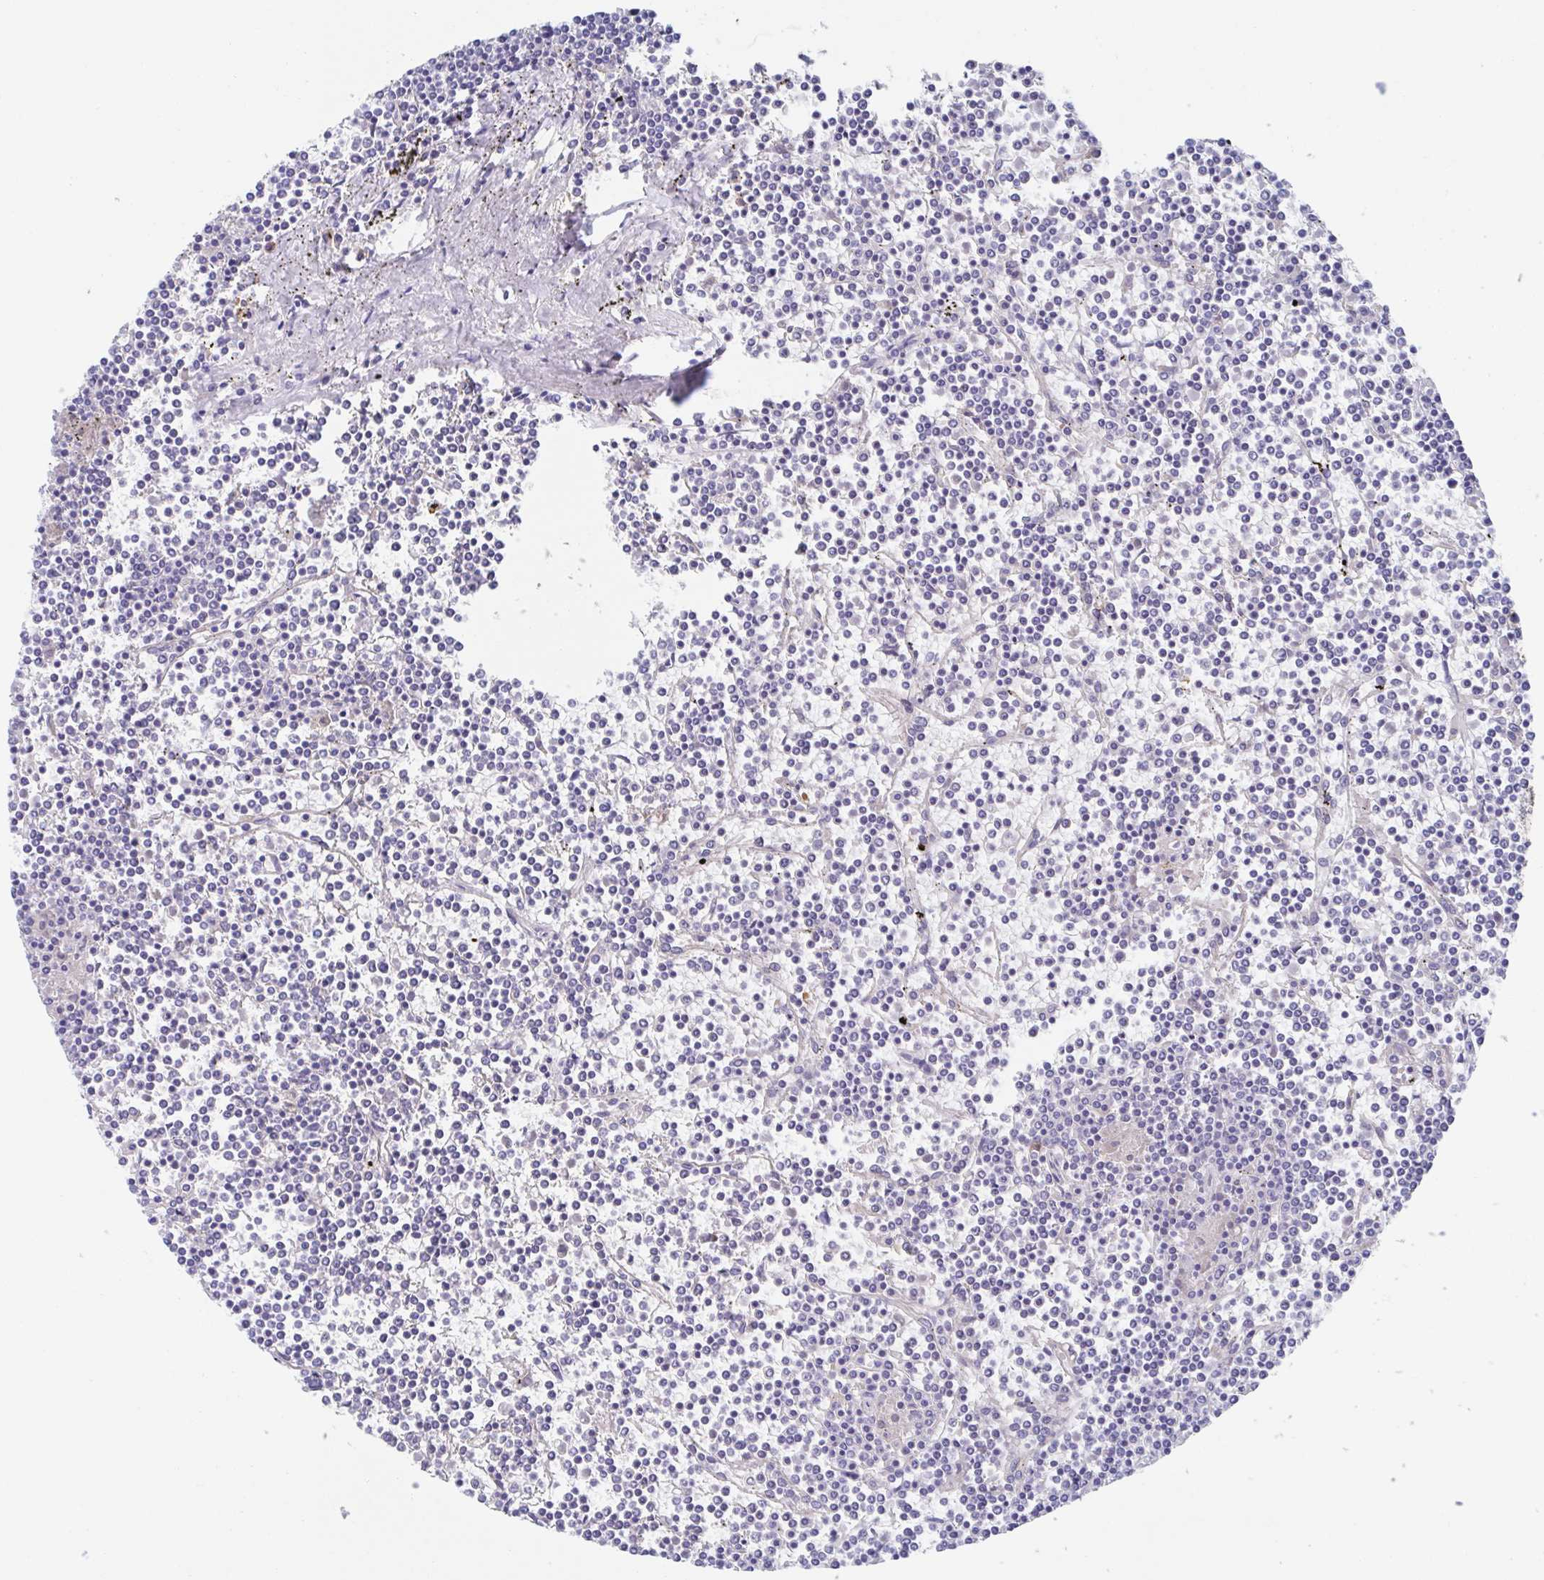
{"staining": {"intensity": "negative", "quantity": "none", "location": "none"}, "tissue": "lymphoma", "cell_type": "Tumor cells", "image_type": "cancer", "snomed": [{"axis": "morphology", "description": "Malignant lymphoma, non-Hodgkin's type, Low grade"}, {"axis": "topography", "description": "Spleen"}], "caption": "Immunohistochemistry of human lymphoma displays no staining in tumor cells. (Immunohistochemistry, brightfield microscopy, high magnification).", "gene": "CDH2", "patient": {"sex": "female", "age": 19}}